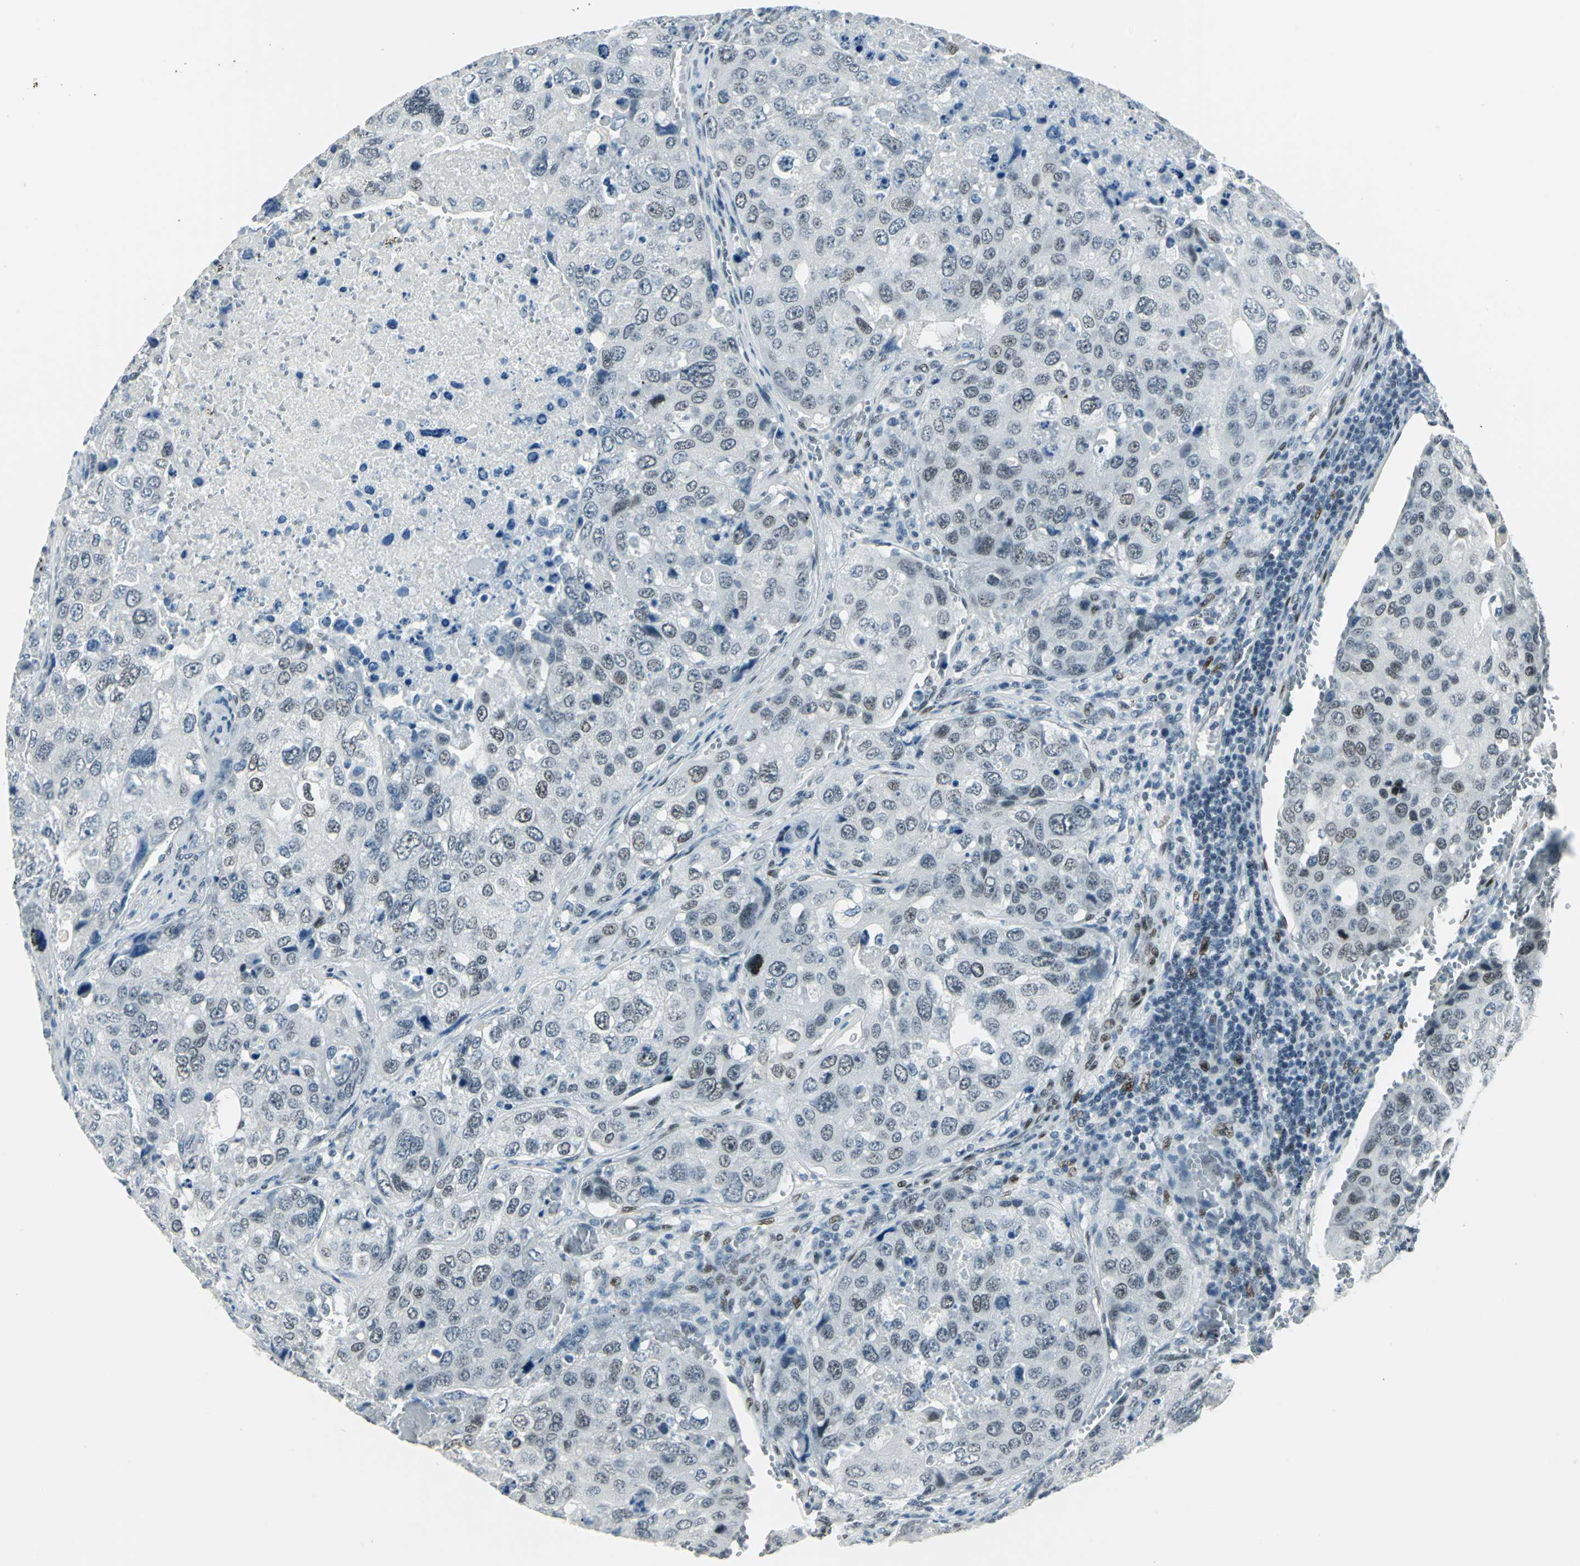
{"staining": {"intensity": "weak", "quantity": "<25%", "location": "nuclear"}, "tissue": "urothelial cancer", "cell_type": "Tumor cells", "image_type": "cancer", "snomed": [{"axis": "morphology", "description": "Urothelial carcinoma, High grade"}, {"axis": "topography", "description": "Lymph node"}, {"axis": "topography", "description": "Urinary bladder"}], "caption": "The image reveals no significant expression in tumor cells of urothelial cancer. (IHC, brightfield microscopy, high magnification).", "gene": "MEIS2", "patient": {"sex": "male", "age": 51}}